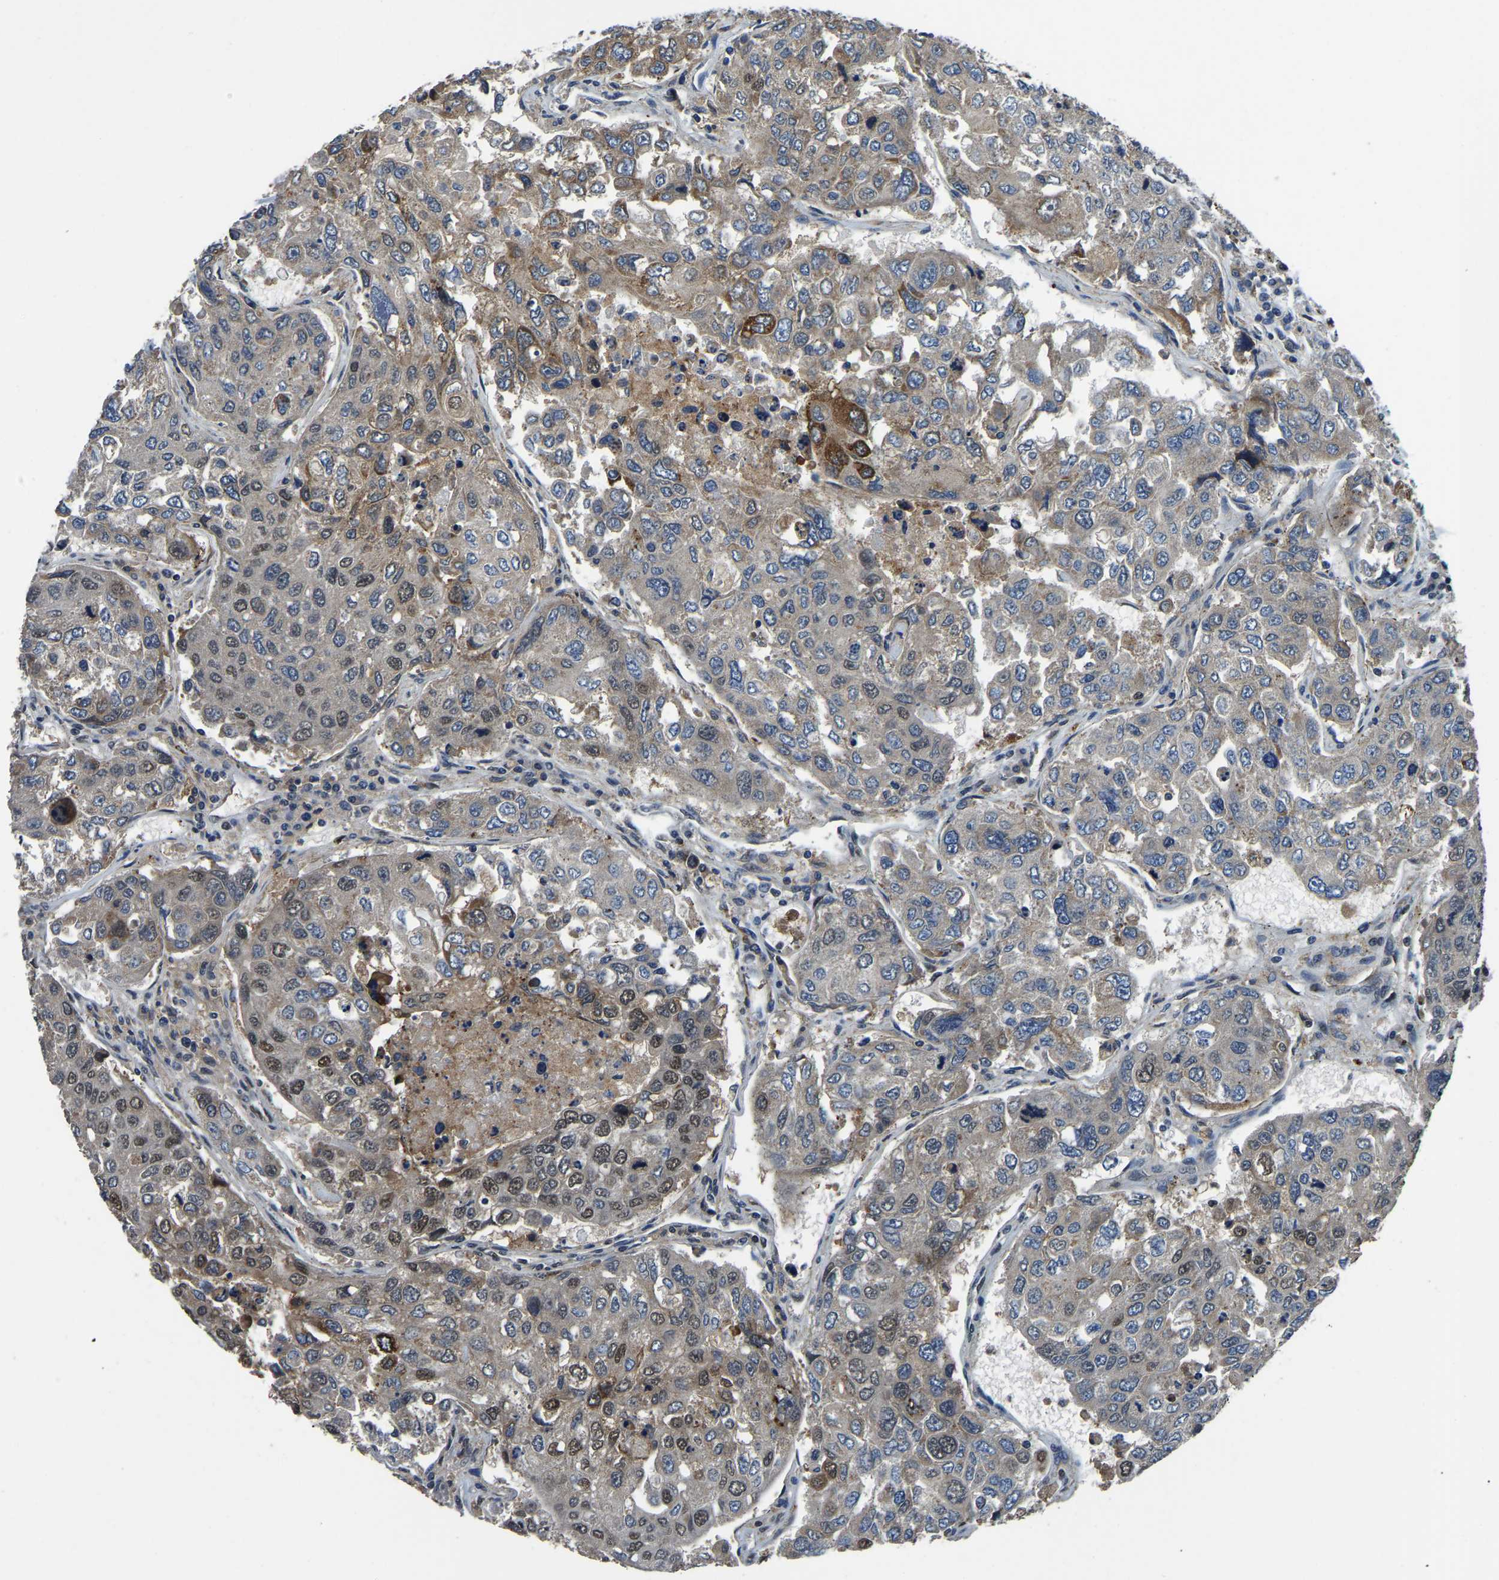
{"staining": {"intensity": "strong", "quantity": "25%-75%", "location": "cytoplasmic/membranous,nuclear"}, "tissue": "urothelial cancer", "cell_type": "Tumor cells", "image_type": "cancer", "snomed": [{"axis": "morphology", "description": "Urothelial carcinoma, High grade"}, {"axis": "topography", "description": "Lymph node"}, {"axis": "topography", "description": "Urinary bladder"}], "caption": "Immunohistochemical staining of urothelial cancer exhibits high levels of strong cytoplasmic/membranous and nuclear staining in about 25%-75% of tumor cells. The protein of interest is shown in brown color, while the nuclei are stained blue.", "gene": "DFFA", "patient": {"sex": "male", "age": 51}}